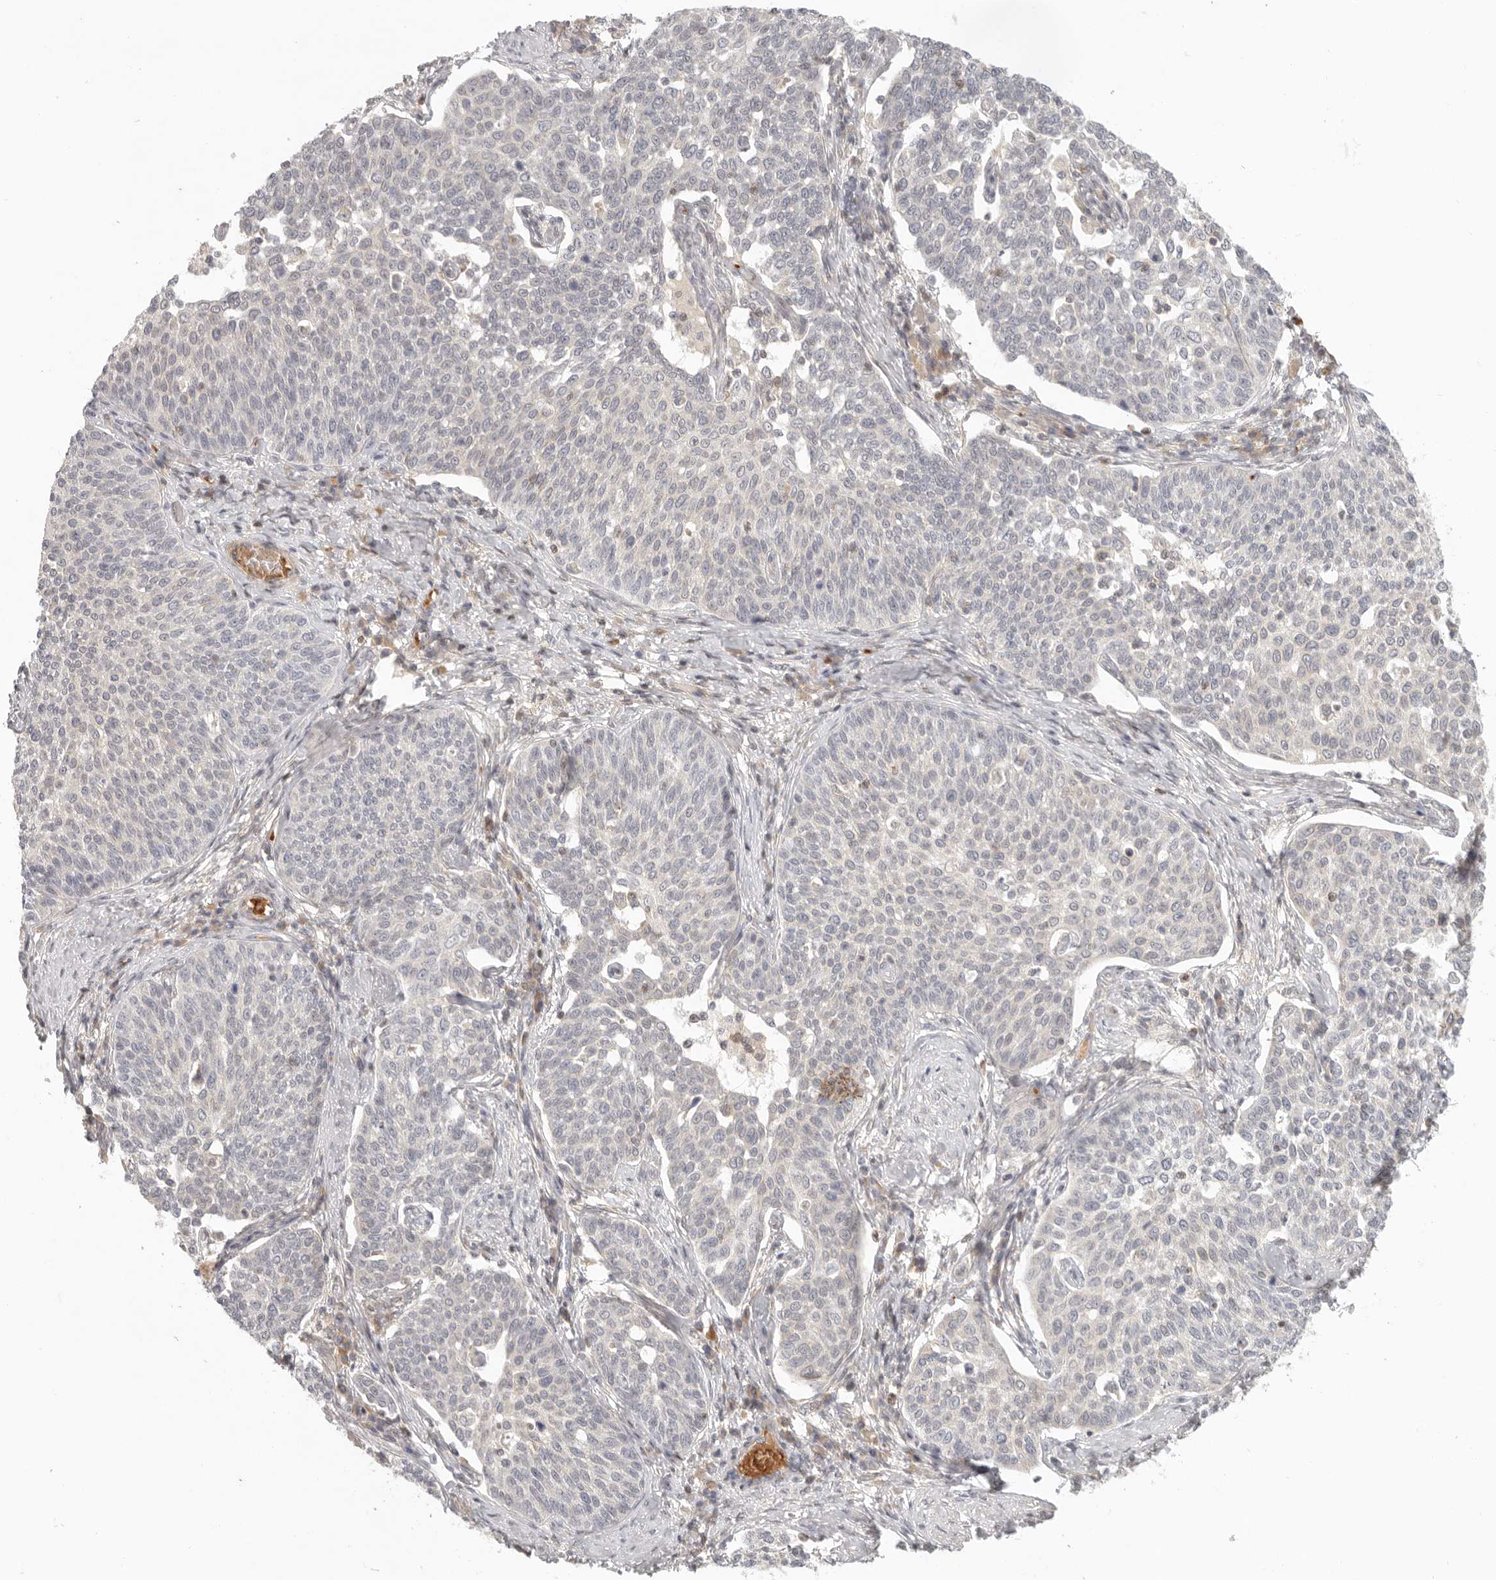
{"staining": {"intensity": "negative", "quantity": "none", "location": "none"}, "tissue": "cervical cancer", "cell_type": "Tumor cells", "image_type": "cancer", "snomed": [{"axis": "morphology", "description": "Squamous cell carcinoma, NOS"}, {"axis": "topography", "description": "Cervix"}], "caption": "IHC photomicrograph of cervical squamous cell carcinoma stained for a protein (brown), which displays no positivity in tumor cells.", "gene": "AHDC1", "patient": {"sex": "female", "age": 34}}